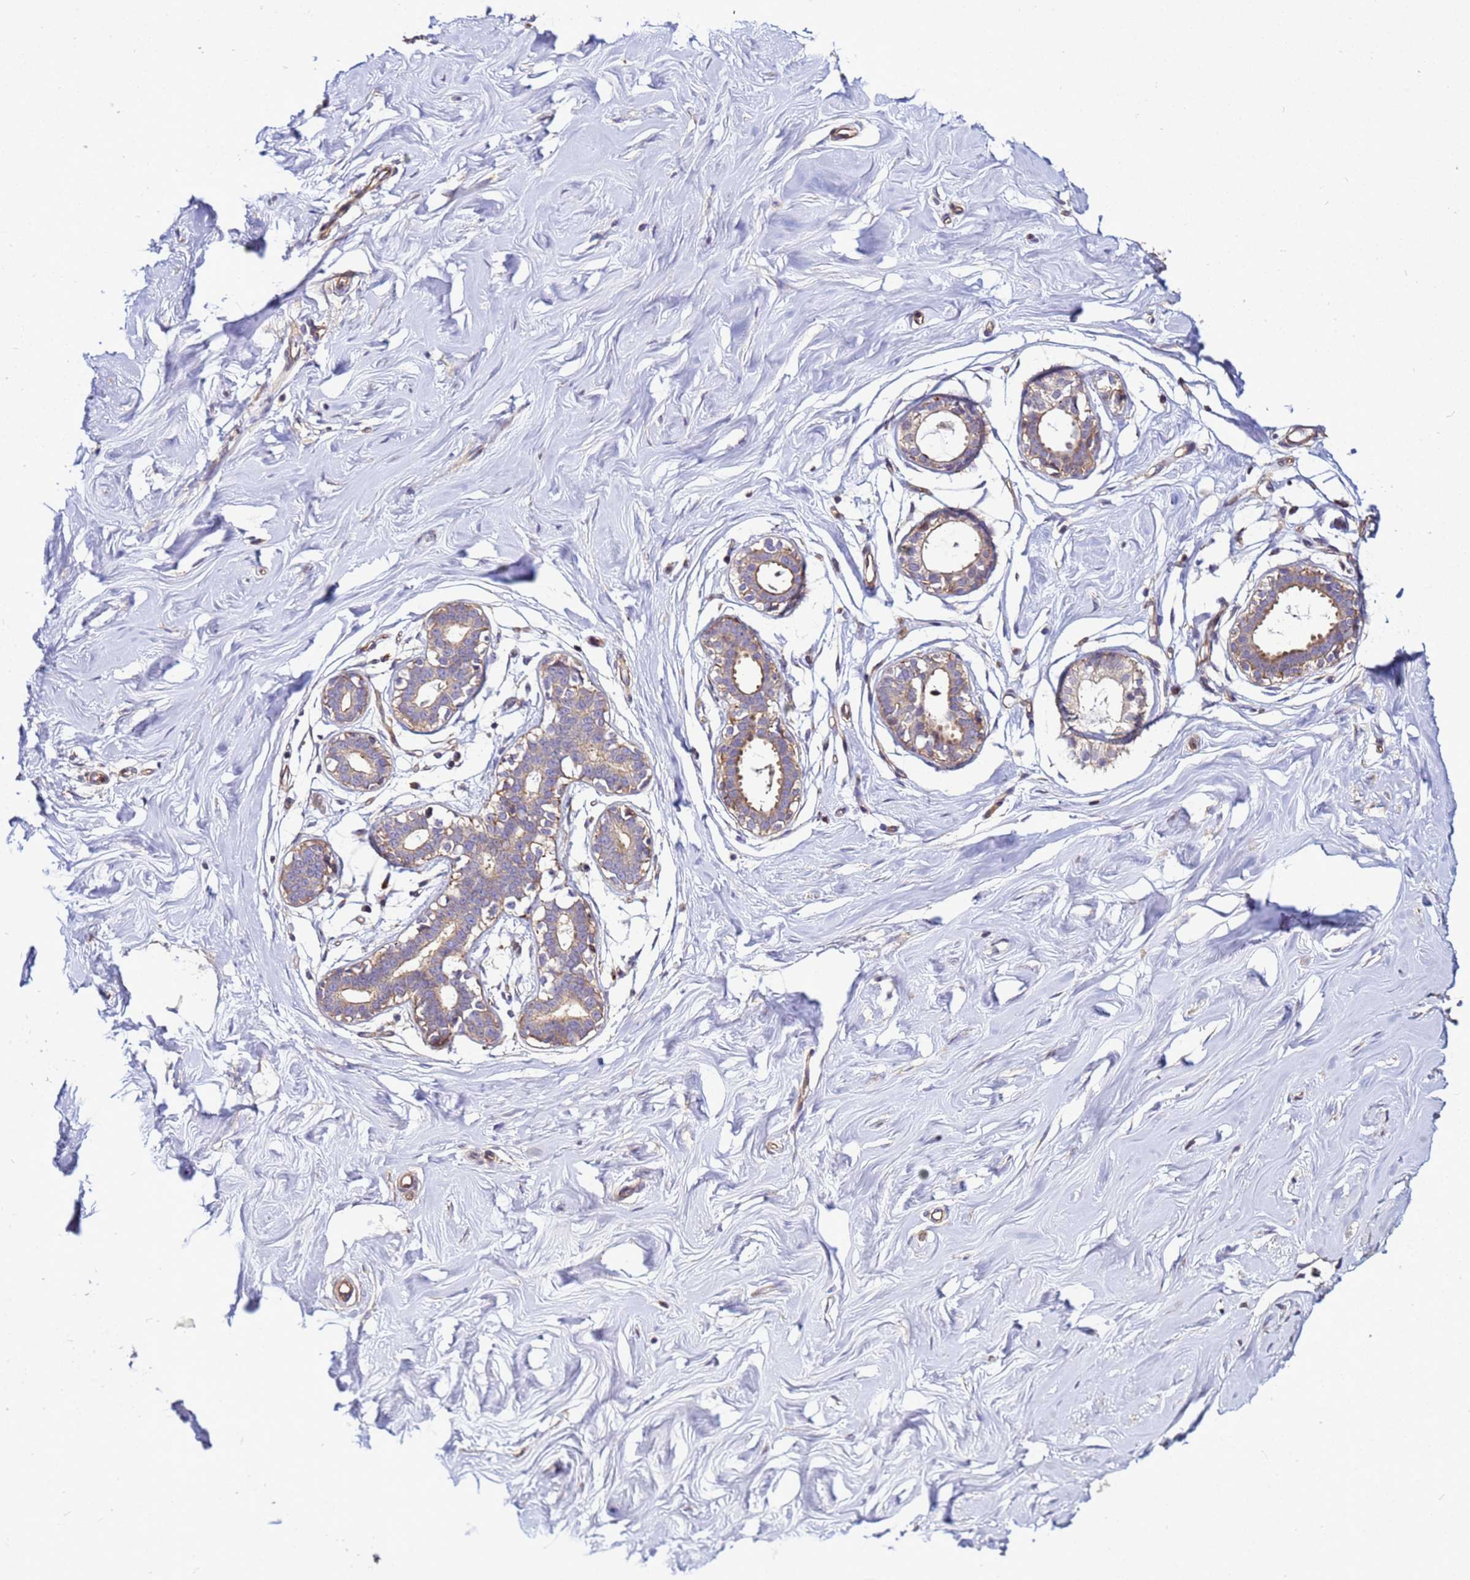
{"staining": {"intensity": "negative", "quantity": "none", "location": "none"}, "tissue": "breast", "cell_type": "Adipocytes", "image_type": "normal", "snomed": [{"axis": "morphology", "description": "Normal tissue, NOS"}, {"axis": "morphology", "description": "Adenoma, NOS"}, {"axis": "topography", "description": "Breast"}], "caption": "Benign breast was stained to show a protein in brown. There is no significant expression in adipocytes. (Brightfield microscopy of DAB immunohistochemistry (IHC) at high magnification).", "gene": "STK38L", "patient": {"sex": "female", "age": 23}}